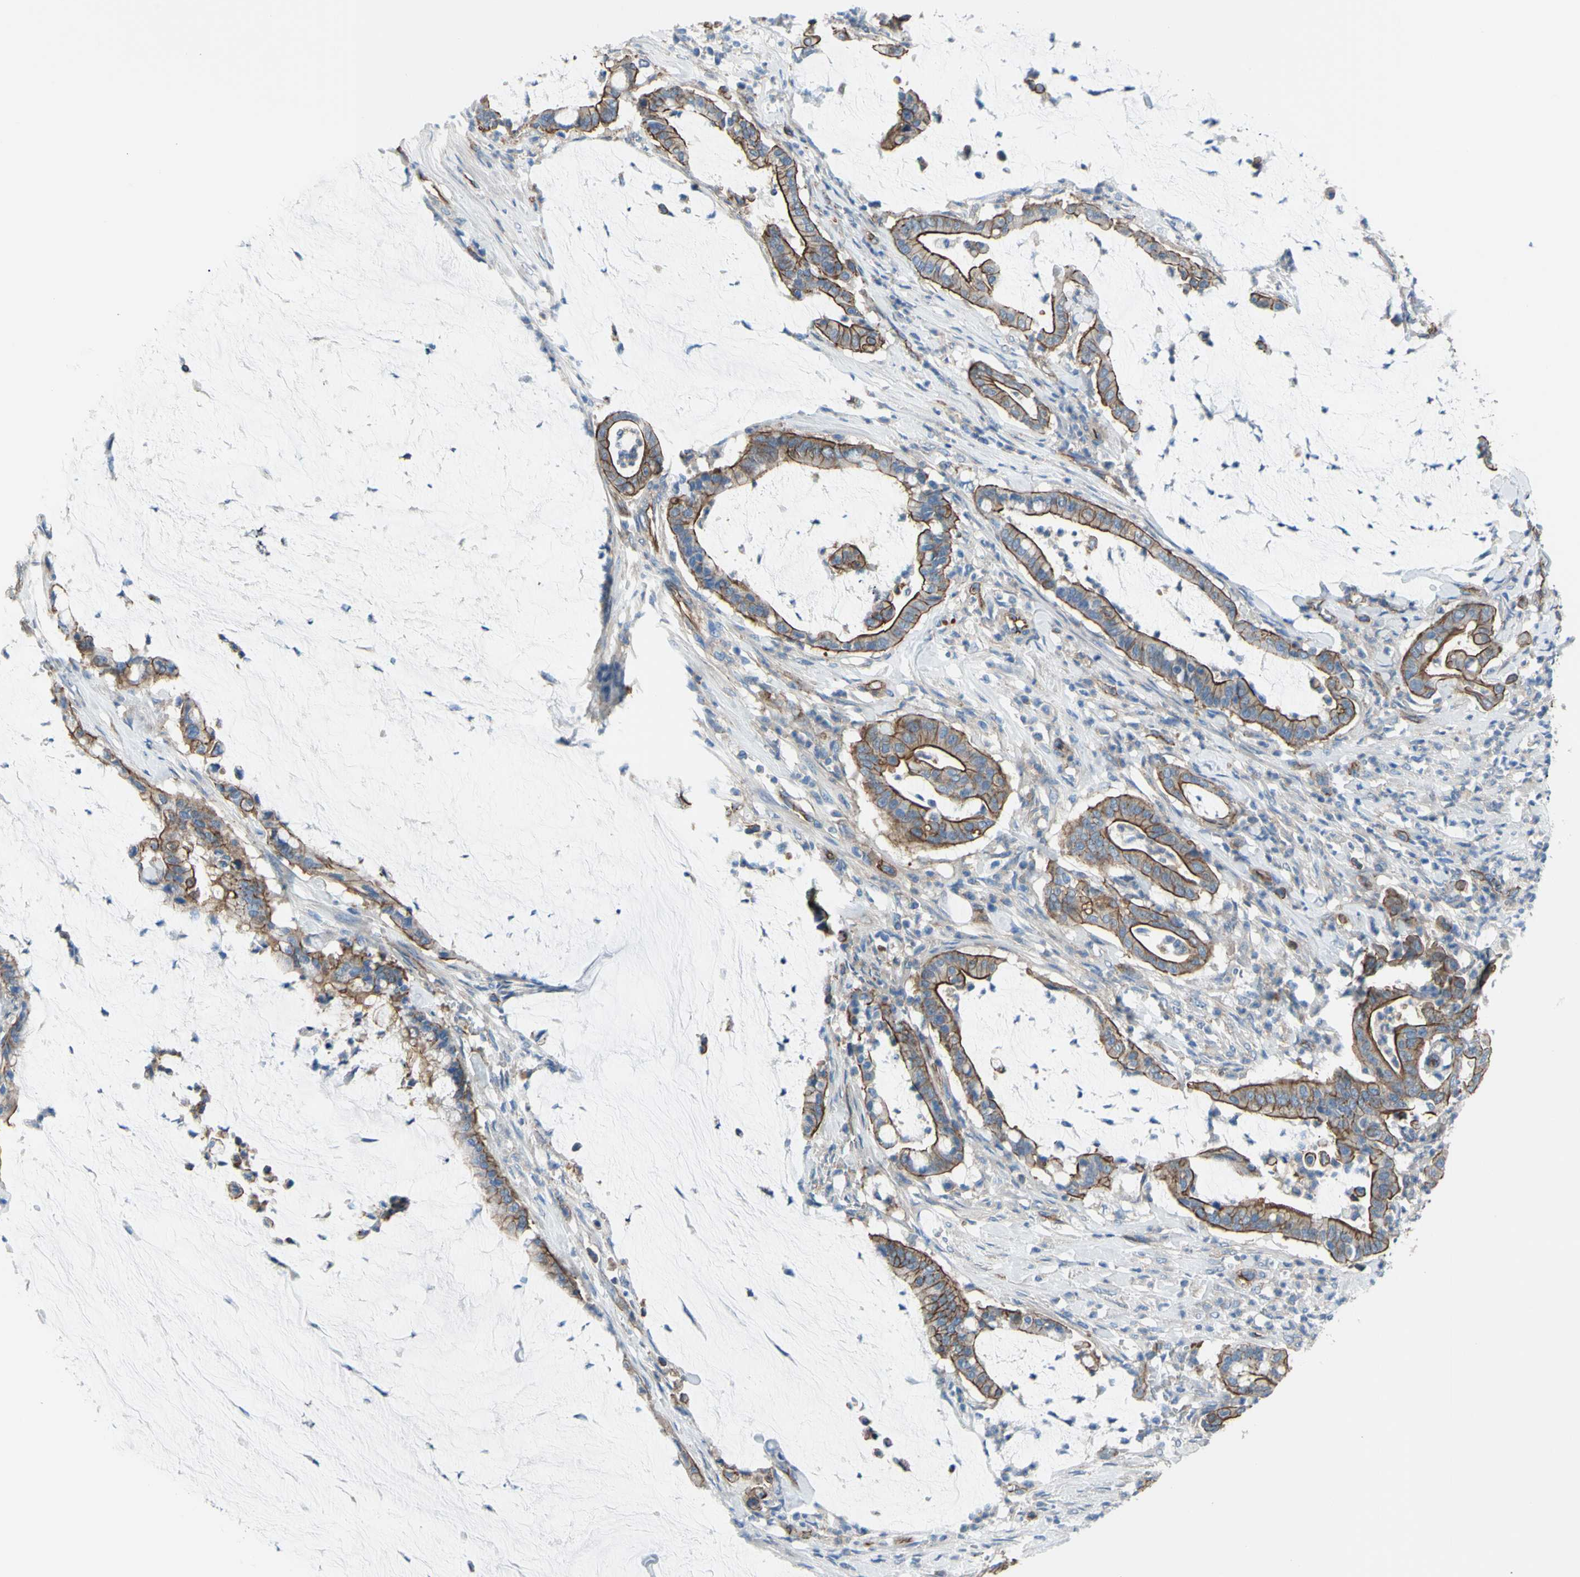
{"staining": {"intensity": "strong", "quantity": ">75%", "location": "cytoplasmic/membranous"}, "tissue": "pancreatic cancer", "cell_type": "Tumor cells", "image_type": "cancer", "snomed": [{"axis": "morphology", "description": "Adenocarcinoma, NOS"}, {"axis": "topography", "description": "Pancreas"}], "caption": "Strong cytoplasmic/membranous positivity for a protein is seen in approximately >75% of tumor cells of adenocarcinoma (pancreatic) using immunohistochemistry (IHC).", "gene": "TPBG", "patient": {"sex": "male", "age": 41}}